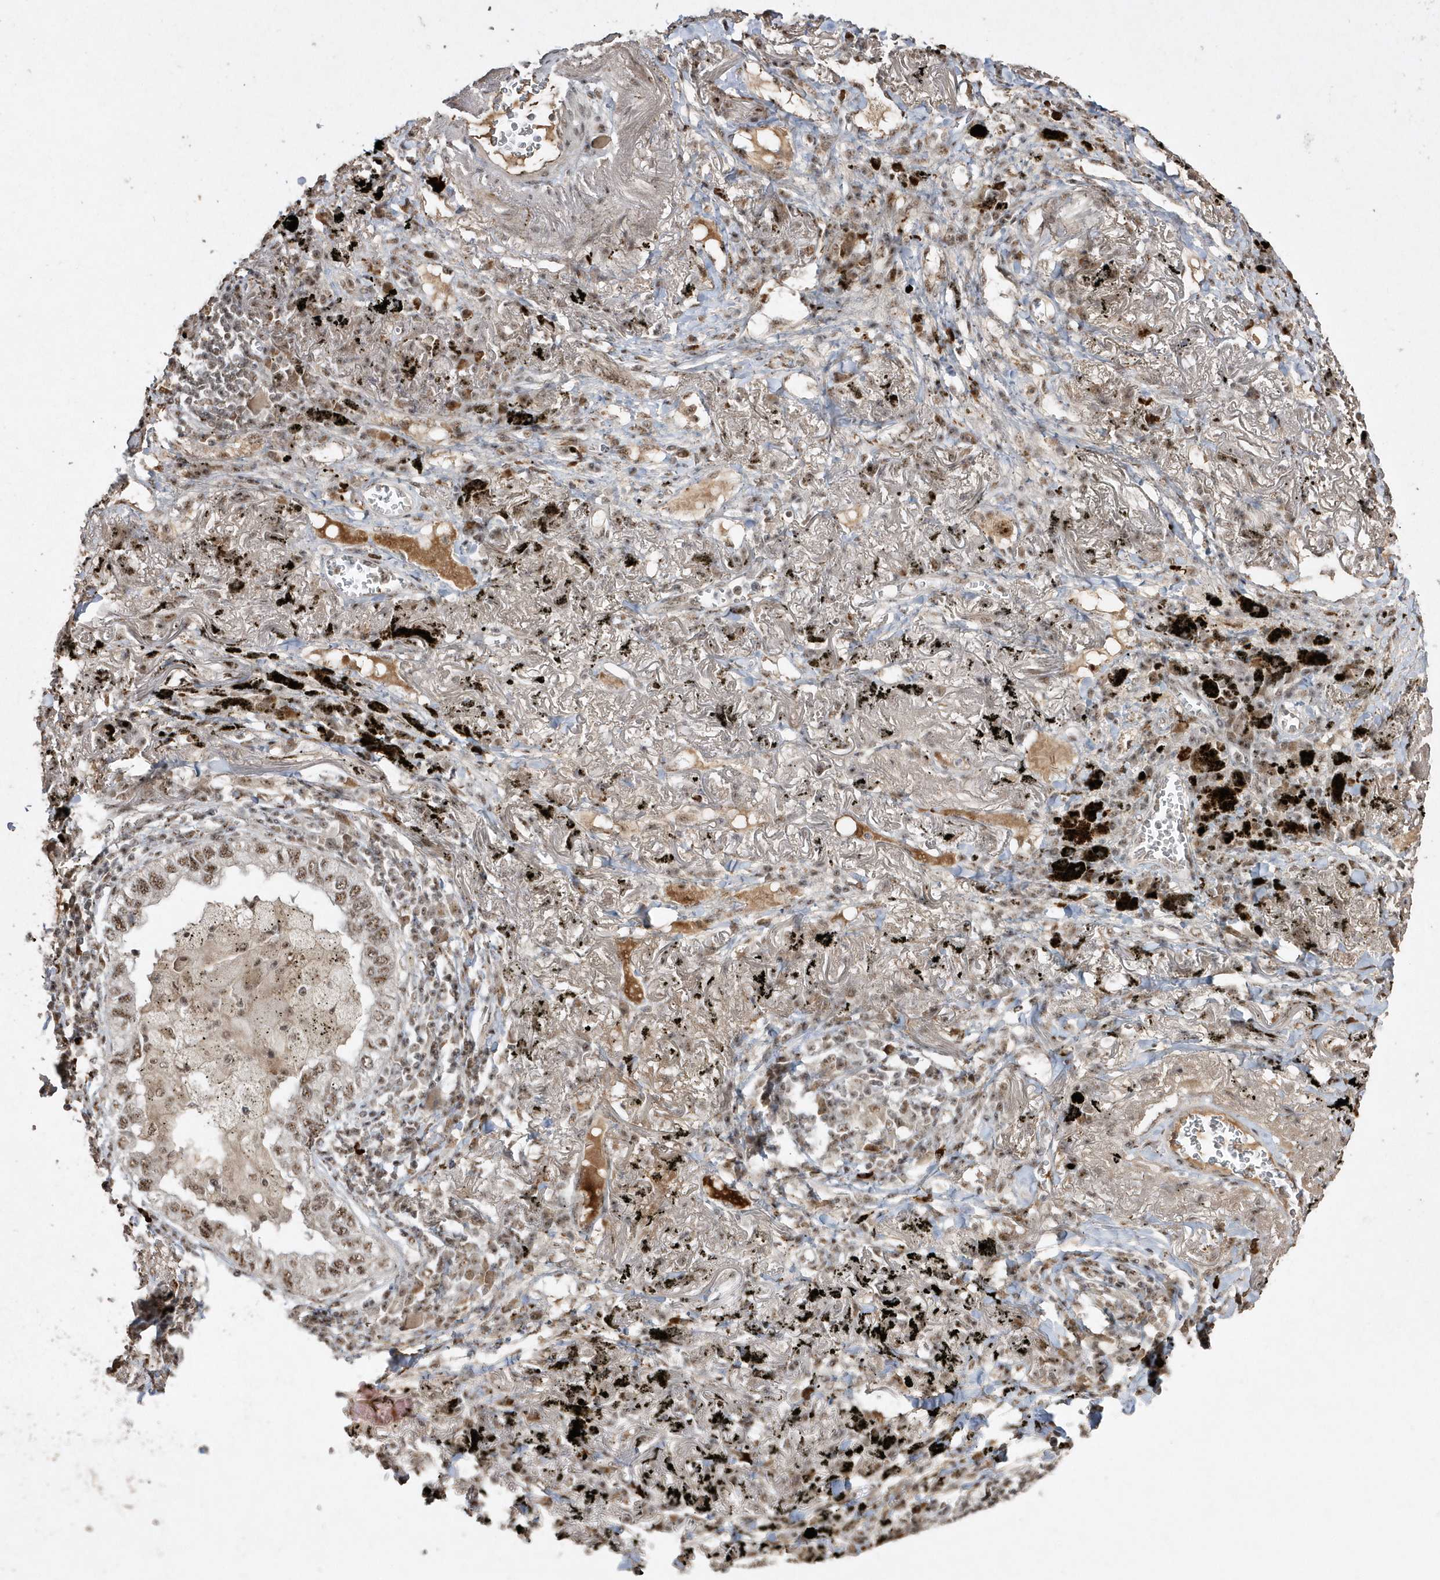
{"staining": {"intensity": "moderate", "quantity": ">75%", "location": "nuclear"}, "tissue": "lung cancer", "cell_type": "Tumor cells", "image_type": "cancer", "snomed": [{"axis": "morphology", "description": "Adenocarcinoma, NOS"}, {"axis": "topography", "description": "Lung"}], "caption": "Moderate nuclear staining is seen in approximately >75% of tumor cells in lung cancer.", "gene": "POLR3B", "patient": {"sex": "male", "age": 65}}